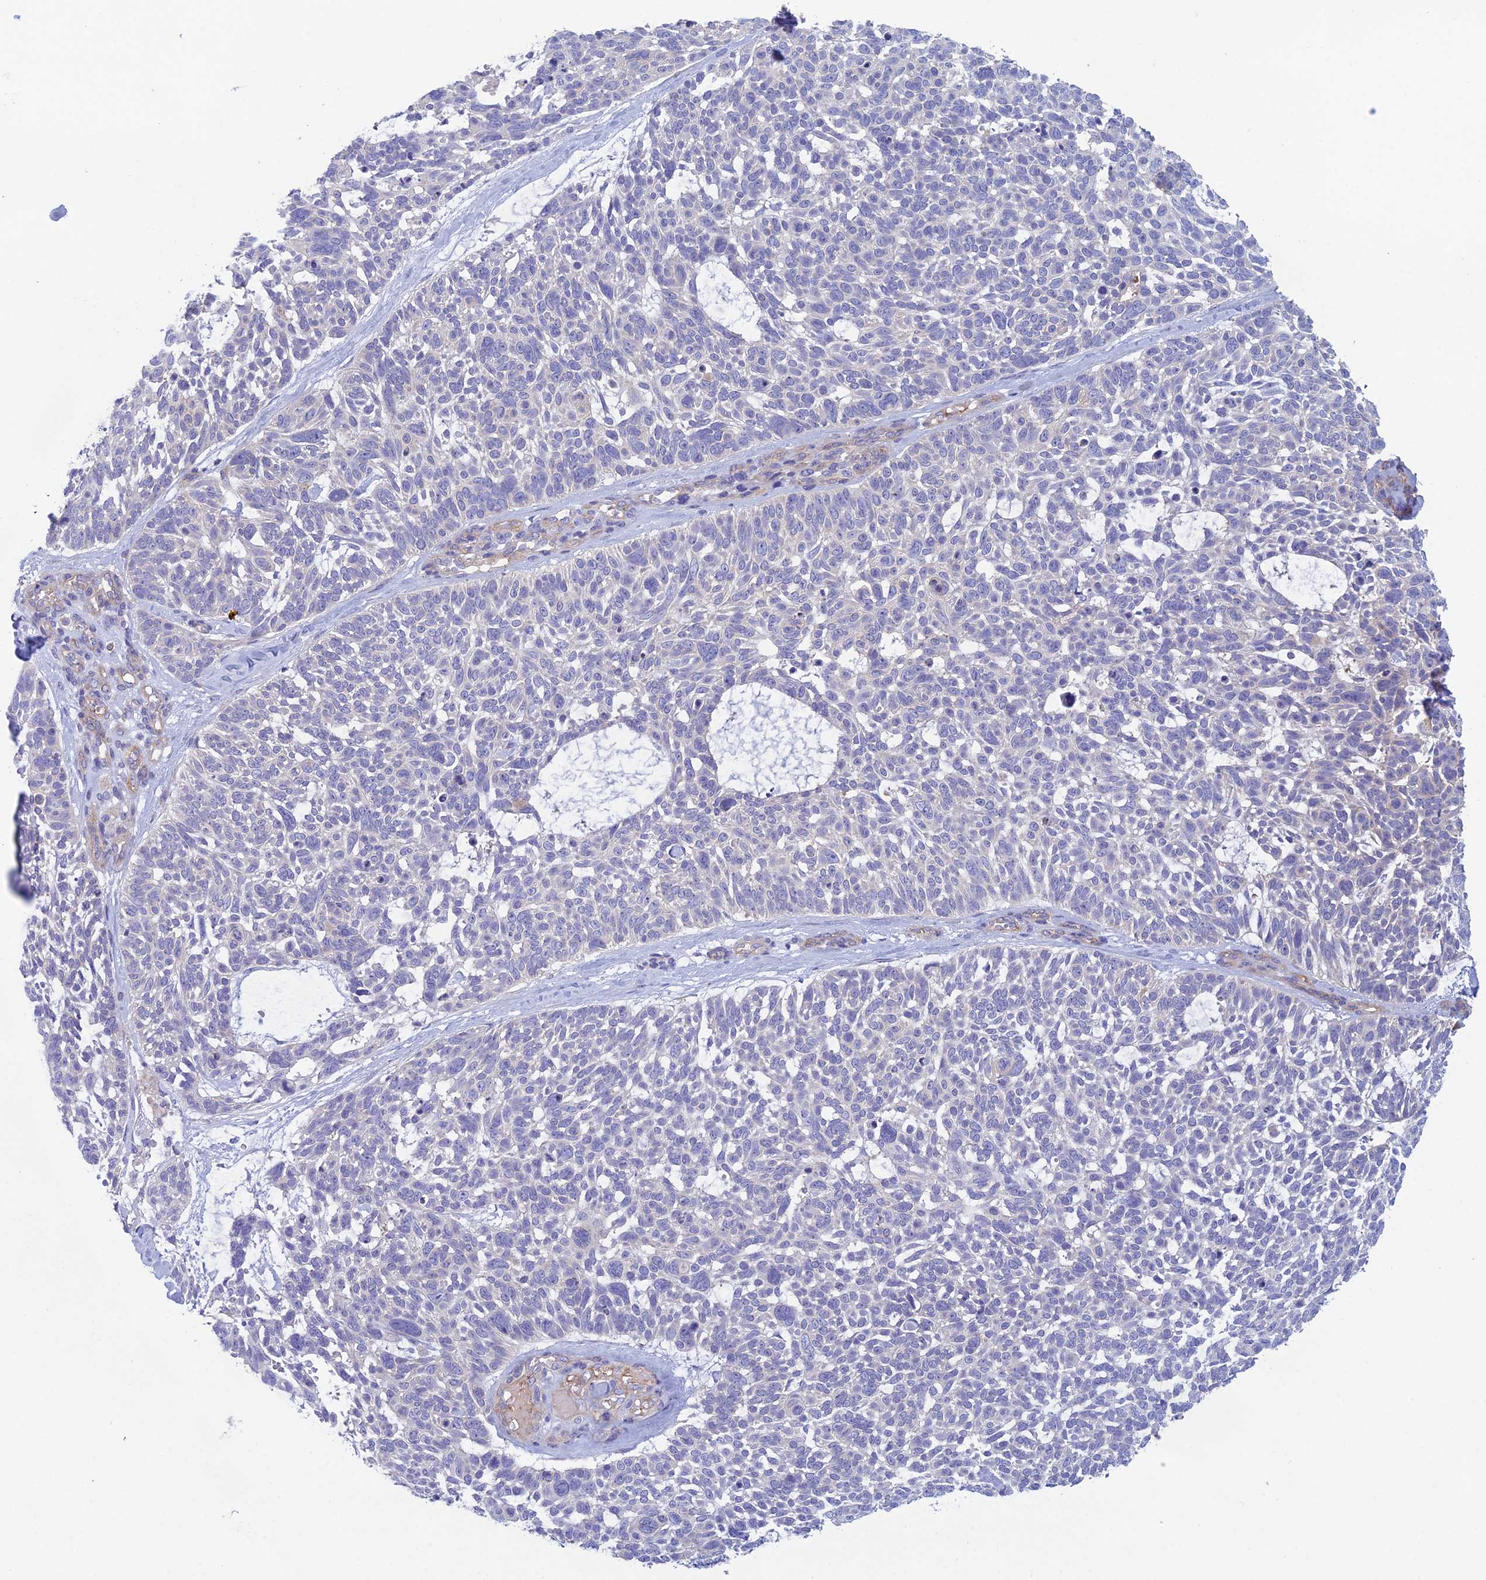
{"staining": {"intensity": "negative", "quantity": "none", "location": "none"}, "tissue": "skin cancer", "cell_type": "Tumor cells", "image_type": "cancer", "snomed": [{"axis": "morphology", "description": "Basal cell carcinoma"}, {"axis": "topography", "description": "Skin"}], "caption": "Micrograph shows no significant protein staining in tumor cells of skin basal cell carcinoma.", "gene": "ZNF564", "patient": {"sex": "male", "age": 88}}